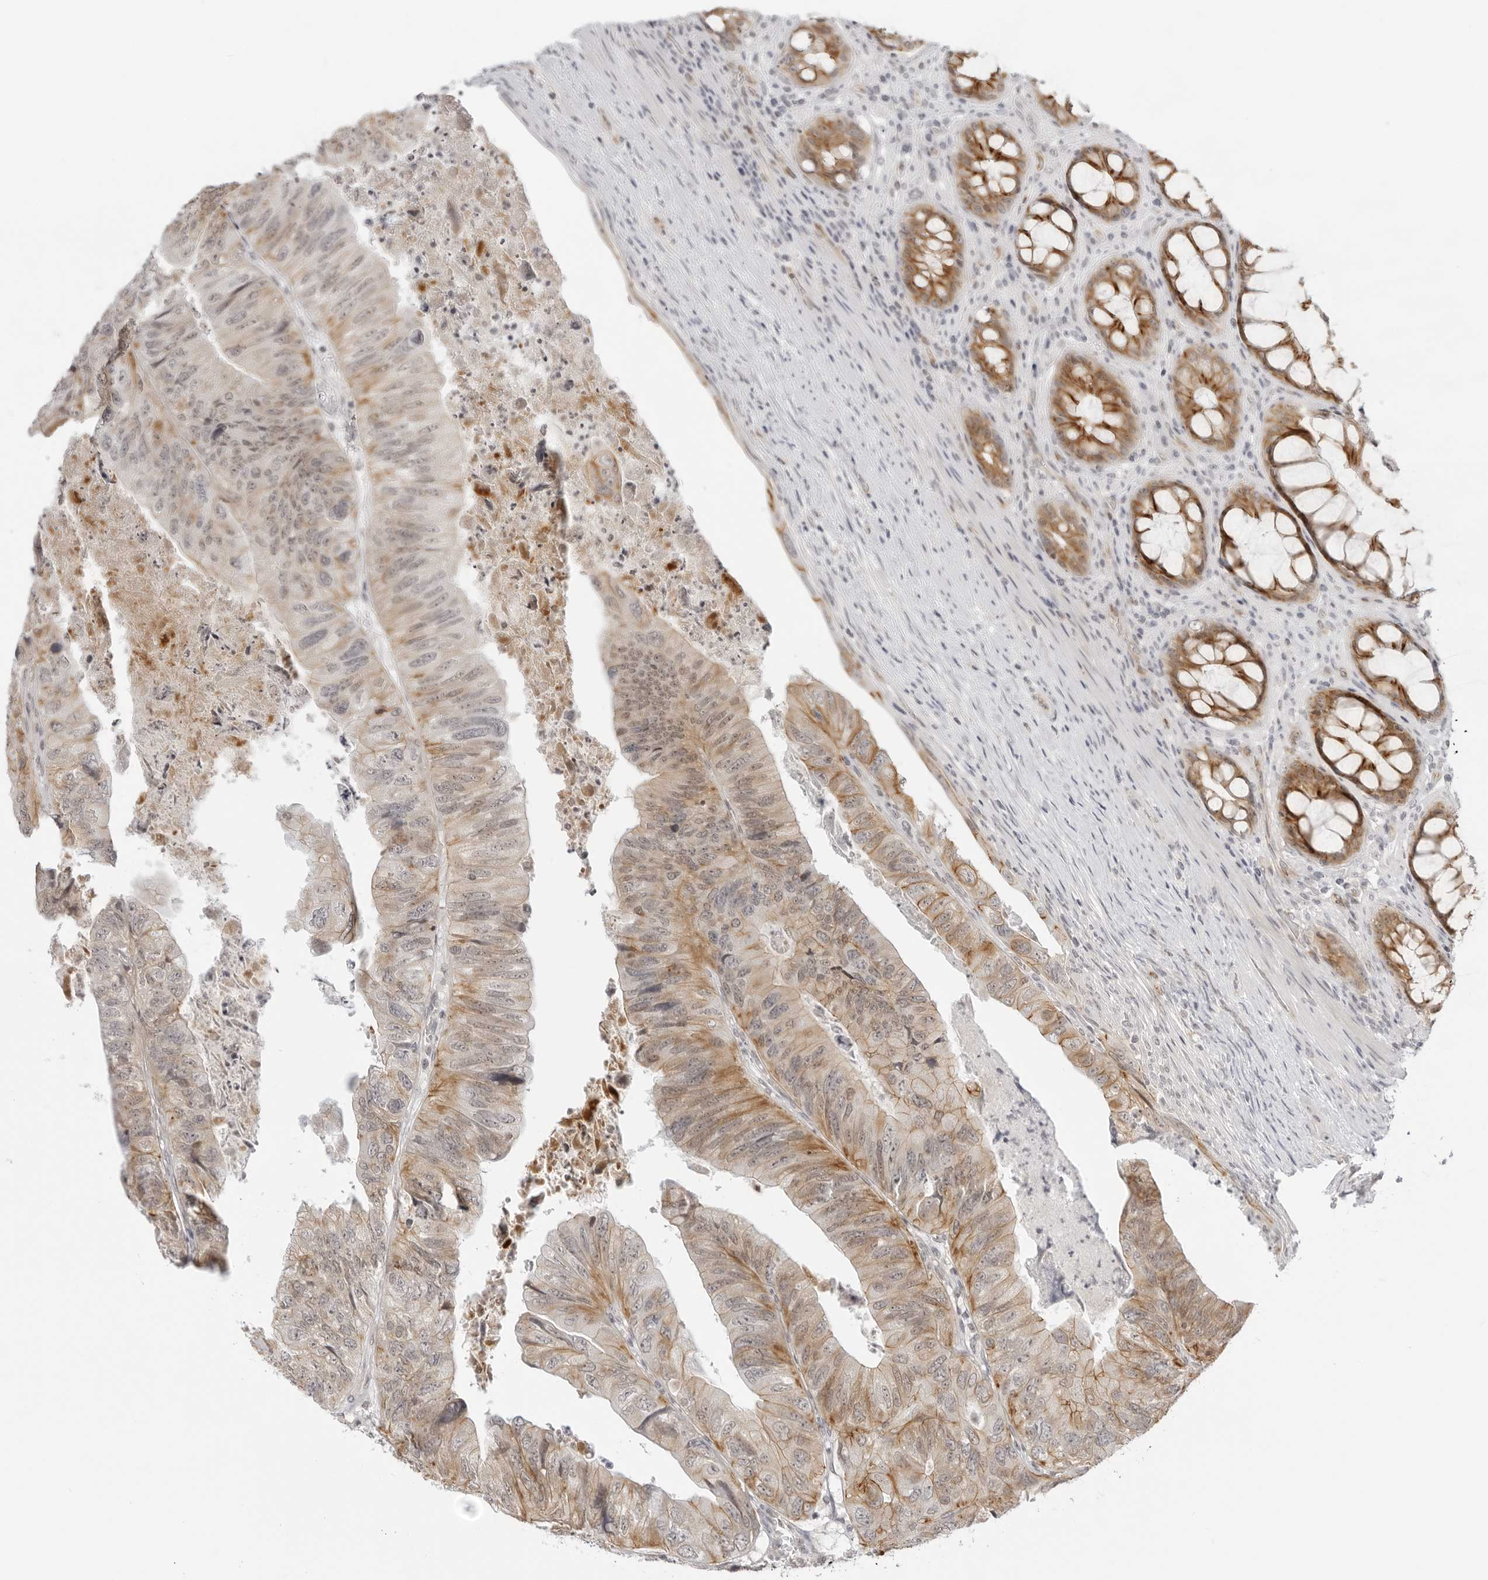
{"staining": {"intensity": "moderate", "quantity": ">75%", "location": "cytoplasmic/membranous"}, "tissue": "colorectal cancer", "cell_type": "Tumor cells", "image_type": "cancer", "snomed": [{"axis": "morphology", "description": "Adenocarcinoma, NOS"}, {"axis": "topography", "description": "Rectum"}], "caption": "Human colorectal adenocarcinoma stained with a protein marker shows moderate staining in tumor cells.", "gene": "TRAPPC3", "patient": {"sex": "male", "age": 63}}